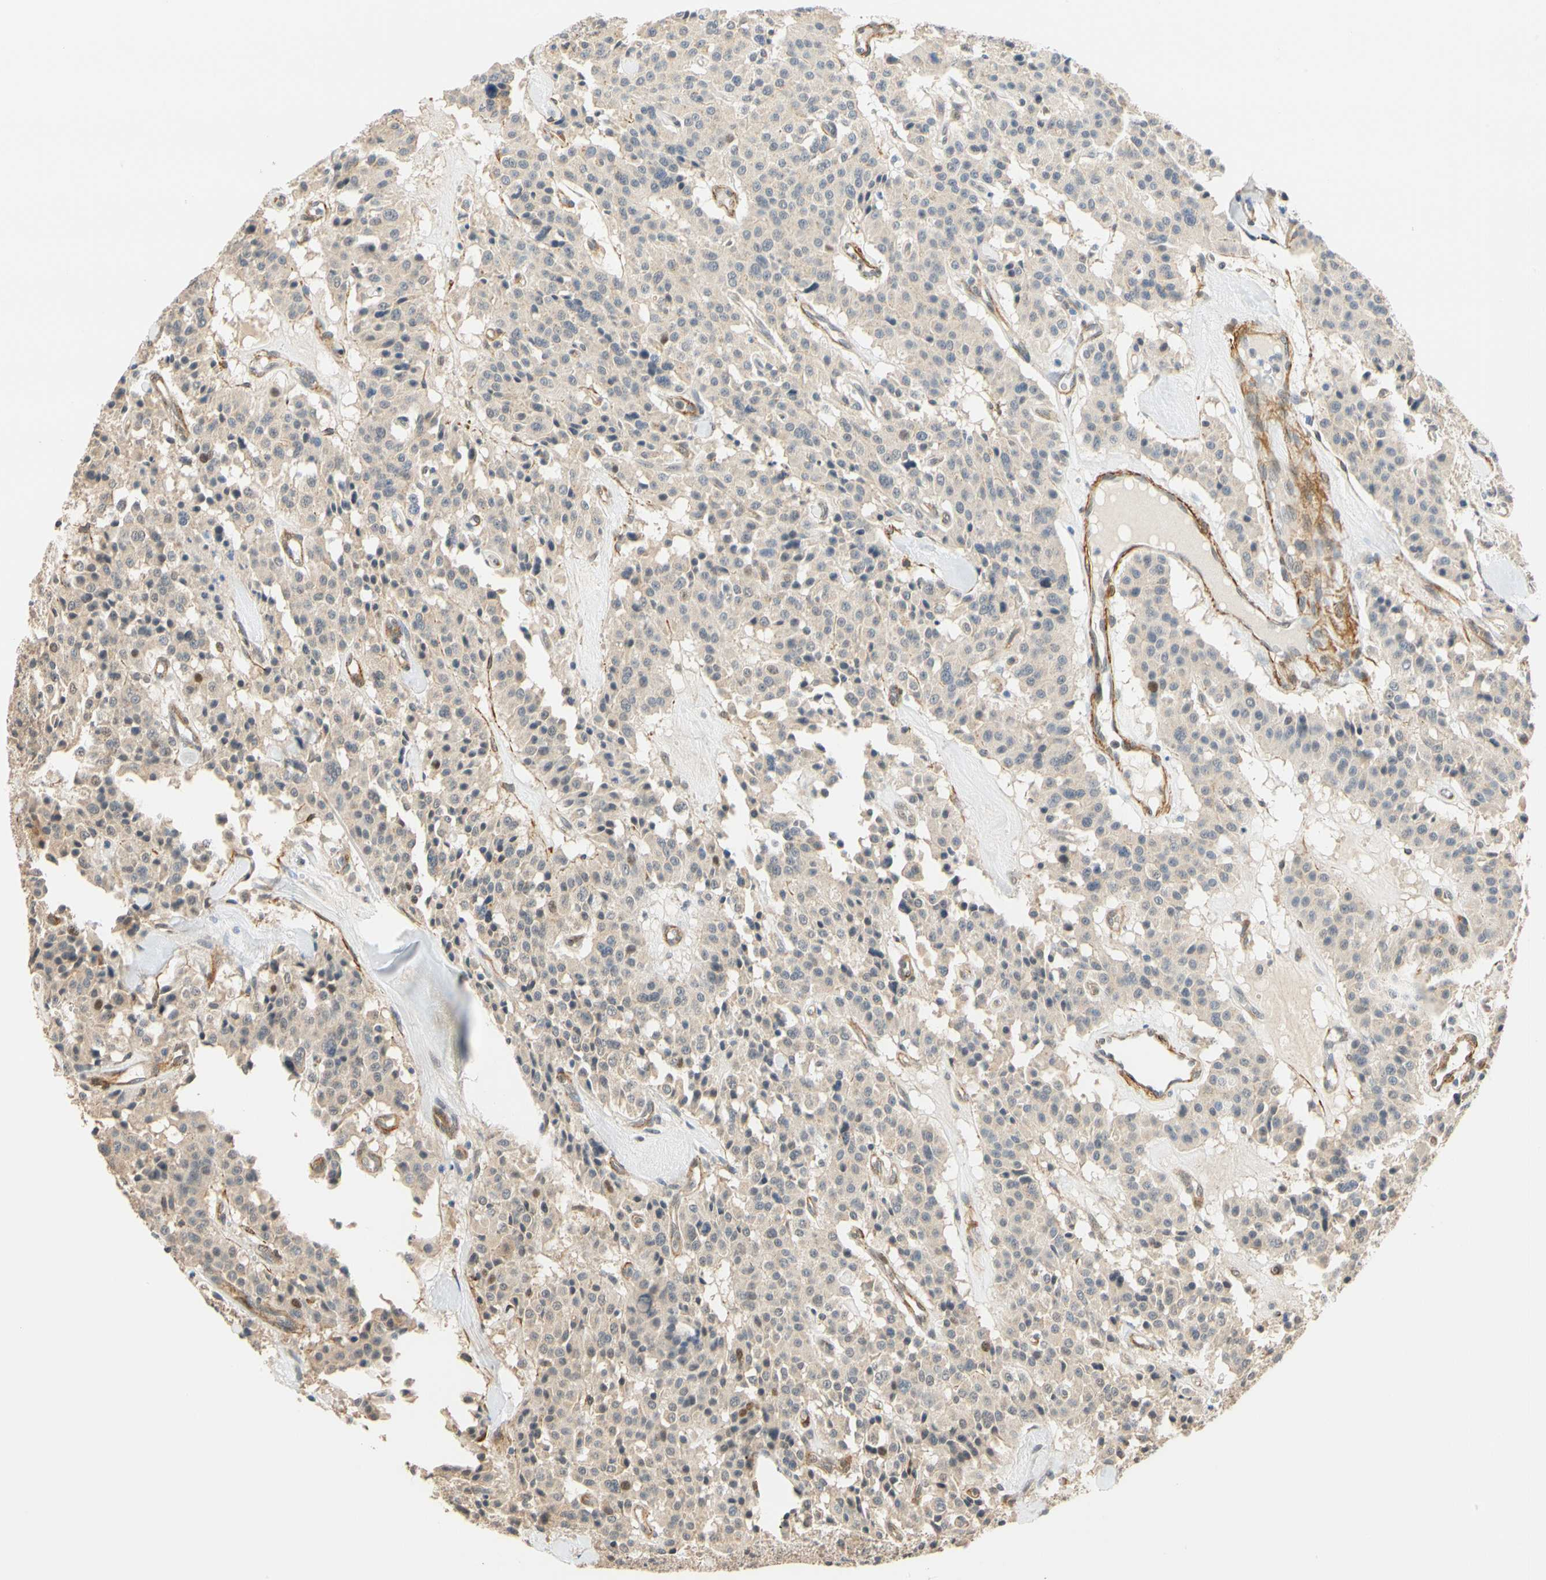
{"staining": {"intensity": "moderate", "quantity": "<25%", "location": "nuclear"}, "tissue": "carcinoid", "cell_type": "Tumor cells", "image_type": "cancer", "snomed": [{"axis": "morphology", "description": "Carcinoid, malignant, NOS"}, {"axis": "topography", "description": "Lung"}], "caption": "The immunohistochemical stain highlights moderate nuclear staining in tumor cells of carcinoid tissue.", "gene": "QSER1", "patient": {"sex": "male", "age": 30}}